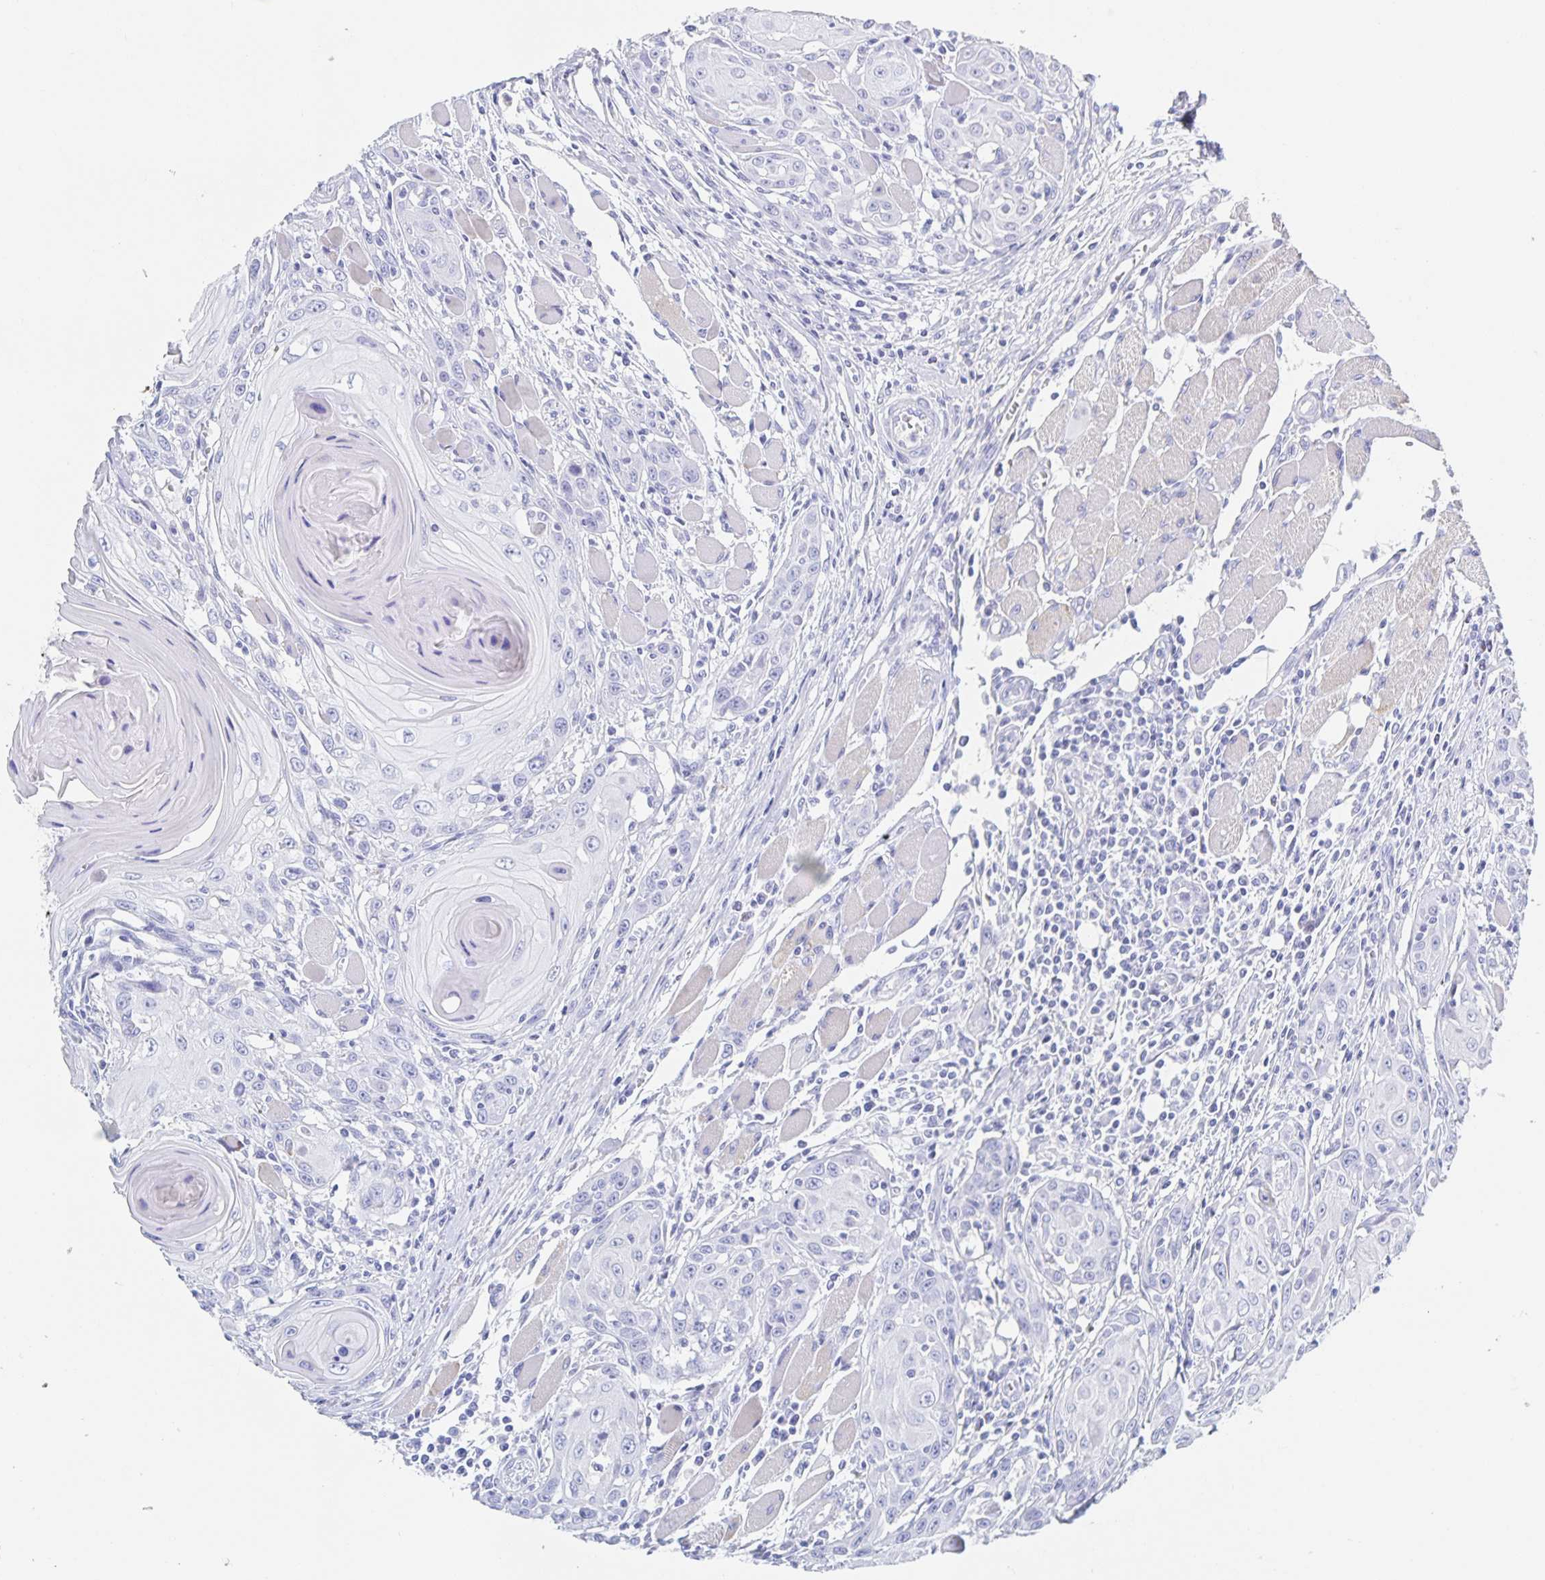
{"staining": {"intensity": "negative", "quantity": "none", "location": "none"}, "tissue": "head and neck cancer", "cell_type": "Tumor cells", "image_type": "cancer", "snomed": [{"axis": "morphology", "description": "Squamous cell carcinoma, NOS"}, {"axis": "topography", "description": "Head-Neck"}], "caption": "Tumor cells are negative for protein expression in human head and neck squamous cell carcinoma.", "gene": "DMBT1", "patient": {"sex": "female", "age": 80}}